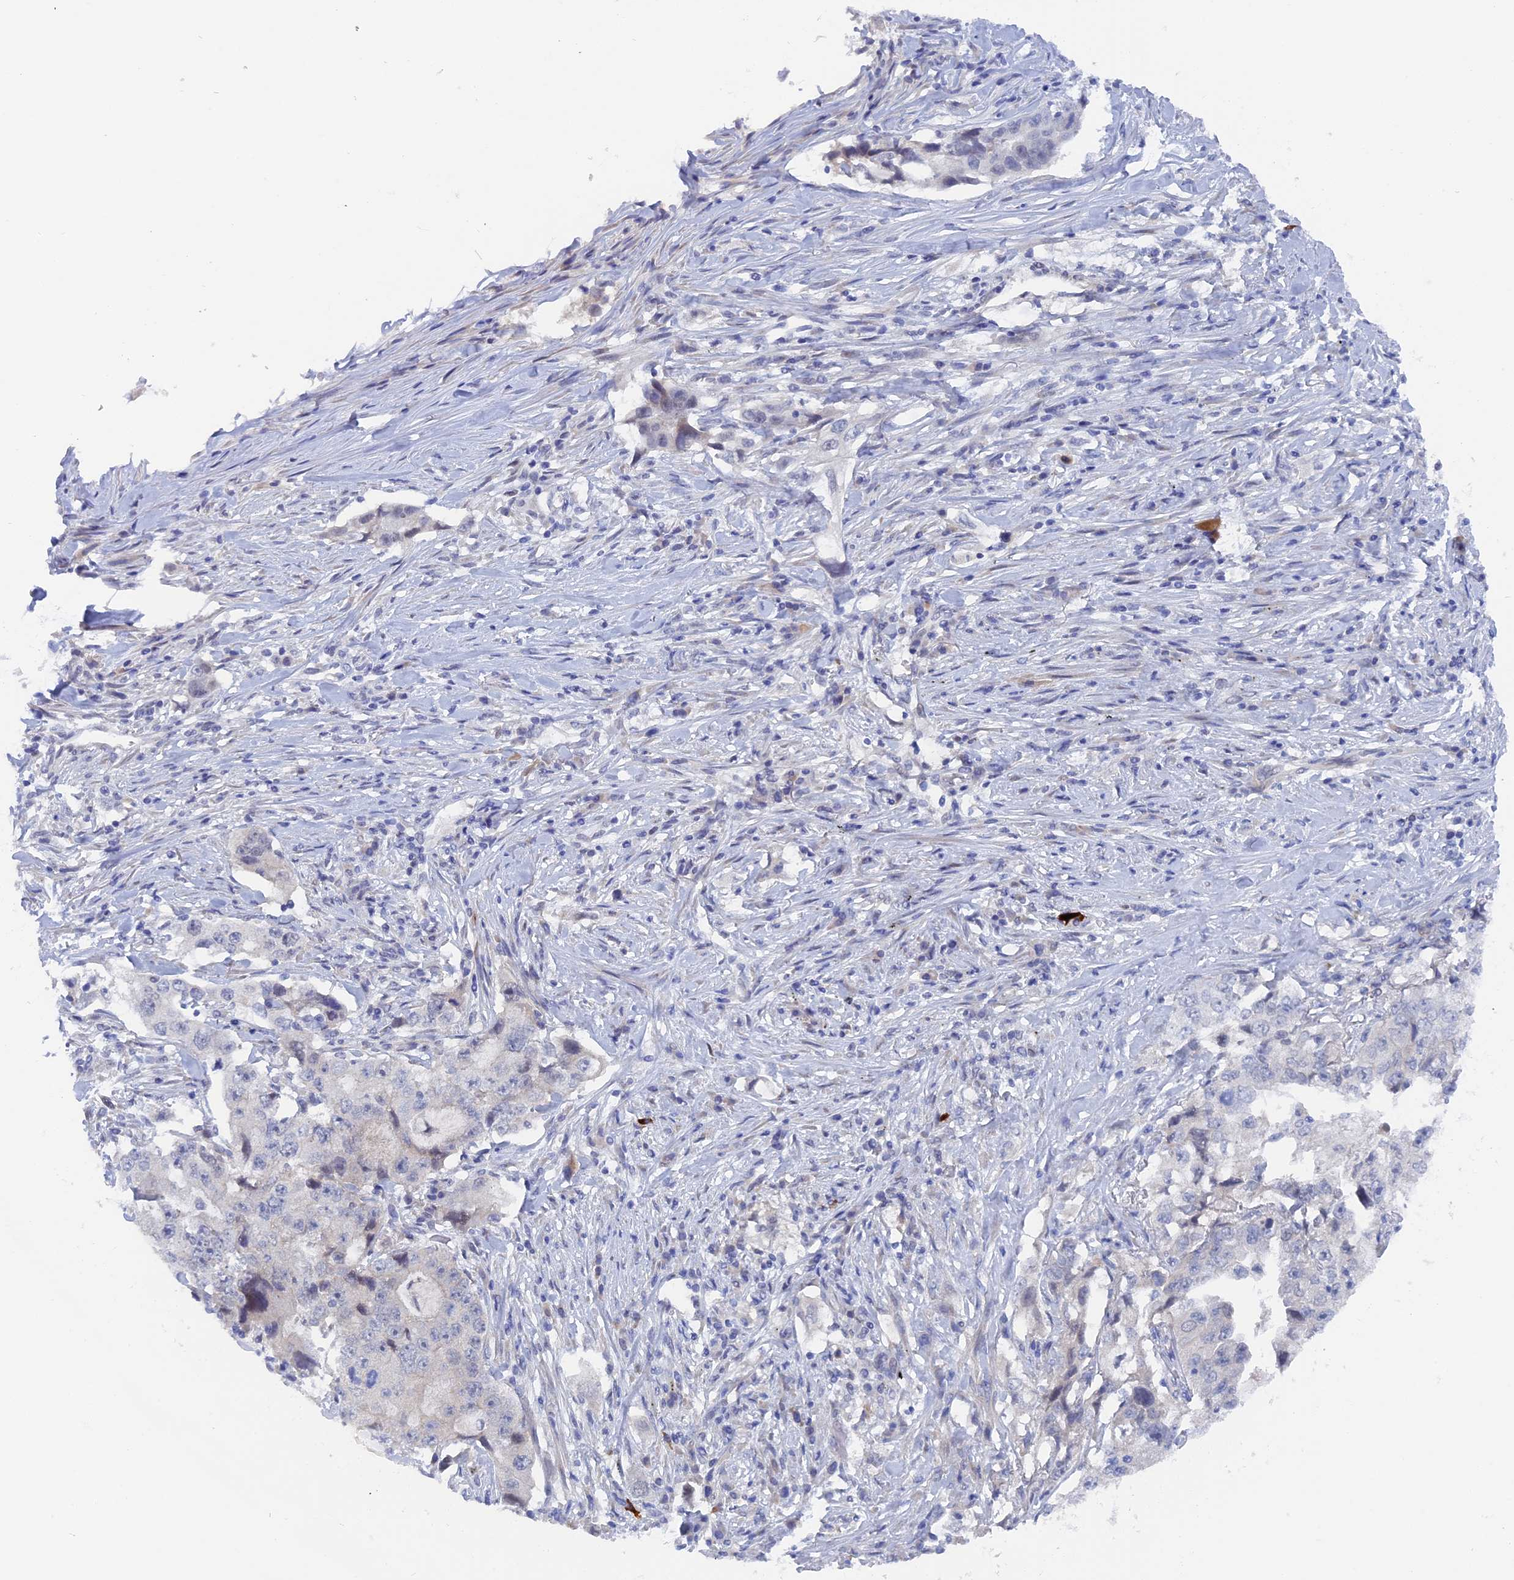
{"staining": {"intensity": "negative", "quantity": "none", "location": "none"}, "tissue": "lung cancer", "cell_type": "Tumor cells", "image_type": "cancer", "snomed": [{"axis": "morphology", "description": "Adenocarcinoma, NOS"}, {"axis": "topography", "description": "Lung"}], "caption": "This is an immunohistochemistry photomicrograph of human lung cancer (adenocarcinoma). There is no staining in tumor cells.", "gene": "DACT3", "patient": {"sex": "female", "age": 51}}